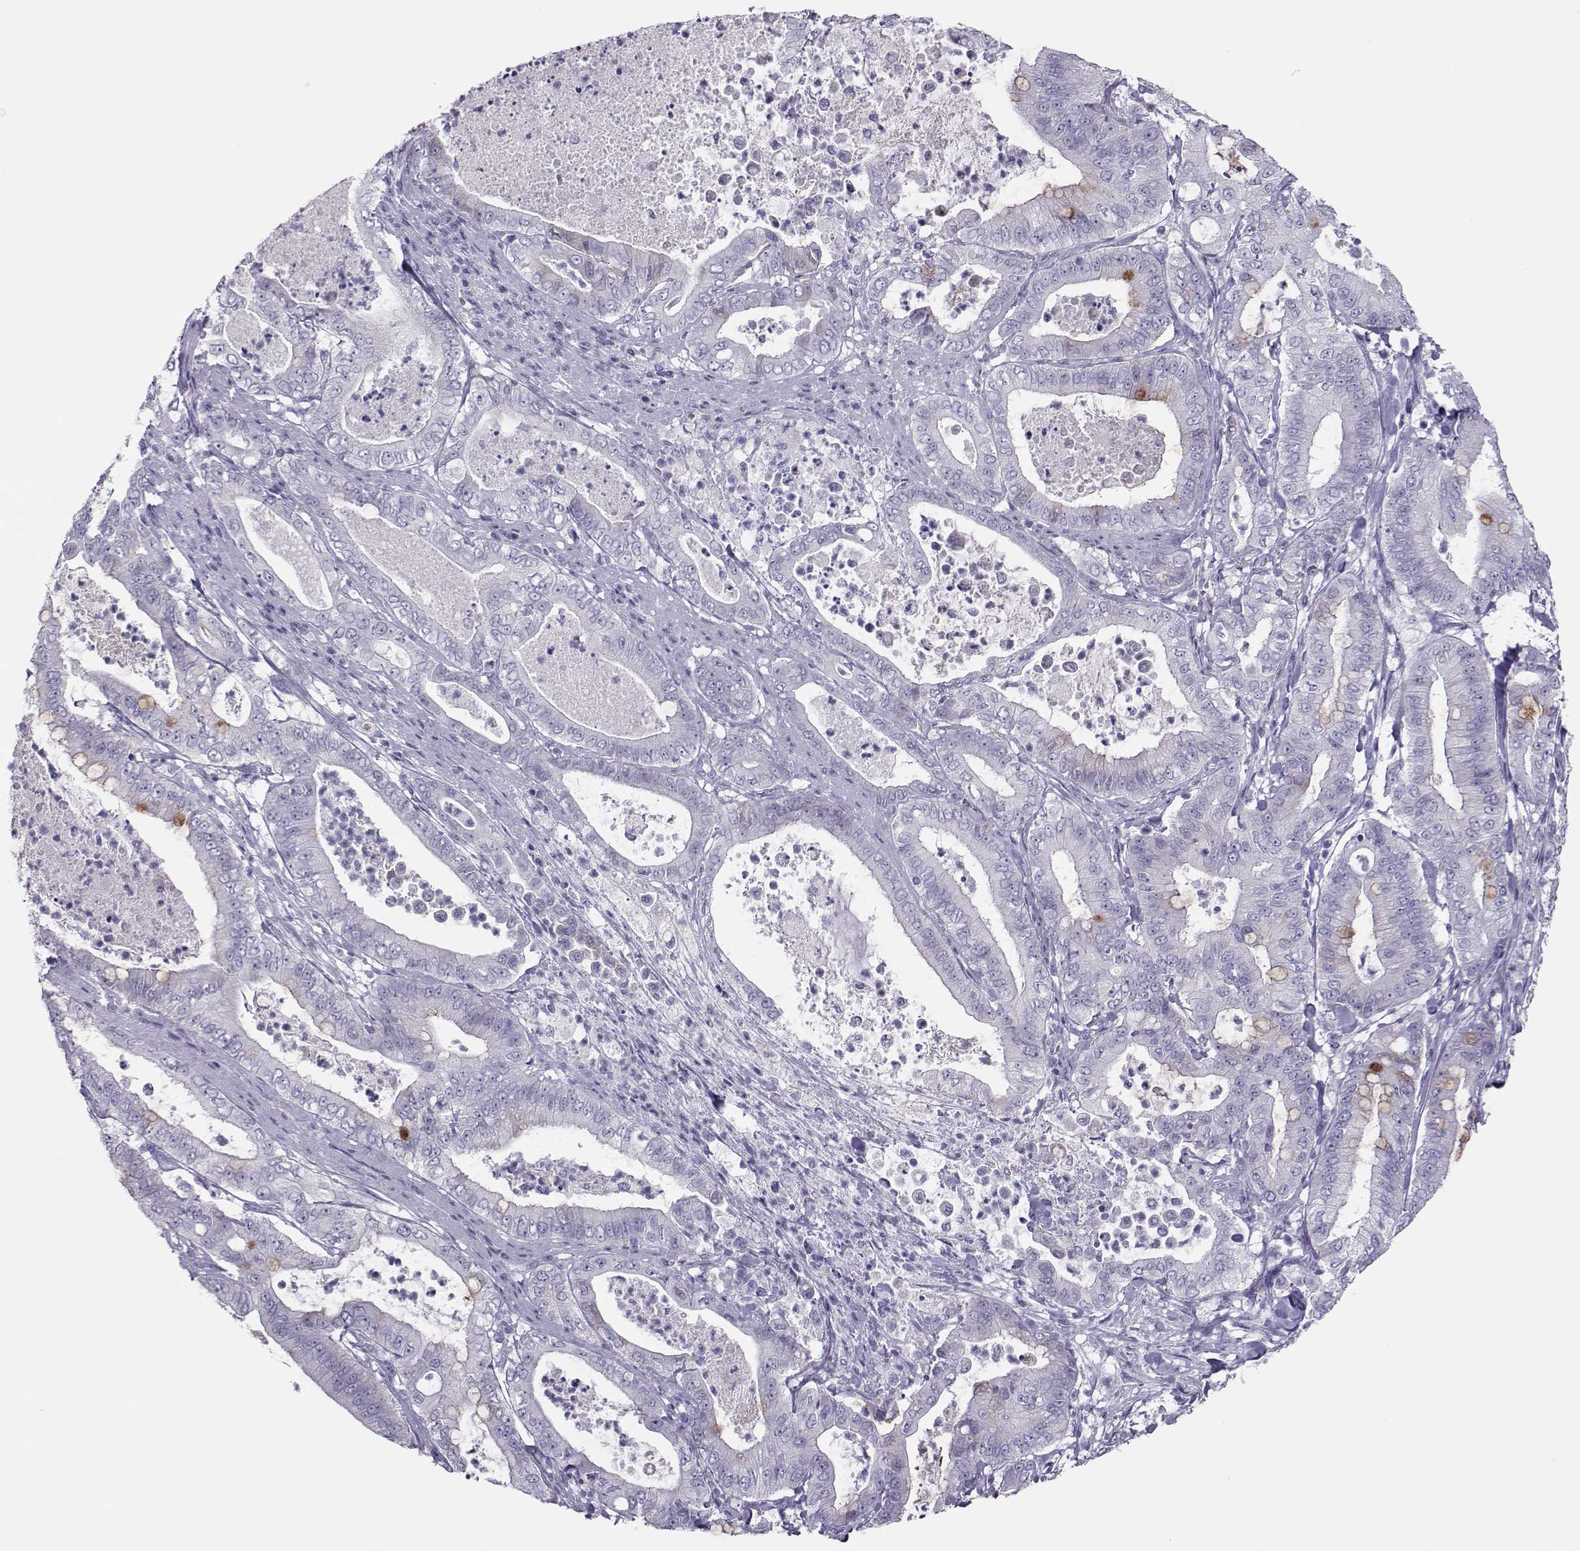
{"staining": {"intensity": "moderate", "quantity": "<25%", "location": "cytoplasmic/membranous"}, "tissue": "pancreatic cancer", "cell_type": "Tumor cells", "image_type": "cancer", "snomed": [{"axis": "morphology", "description": "Adenocarcinoma, NOS"}, {"axis": "topography", "description": "Pancreas"}], "caption": "A photomicrograph showing moderate cytoplasmic/membranous positivity in about <25% of tumor cells in adenocarcinoma (pancreatic), as visualized by brown immunohistochemical staining.", "gene": "TRPM7", "patient": {"sex": "male", "age": 71}}